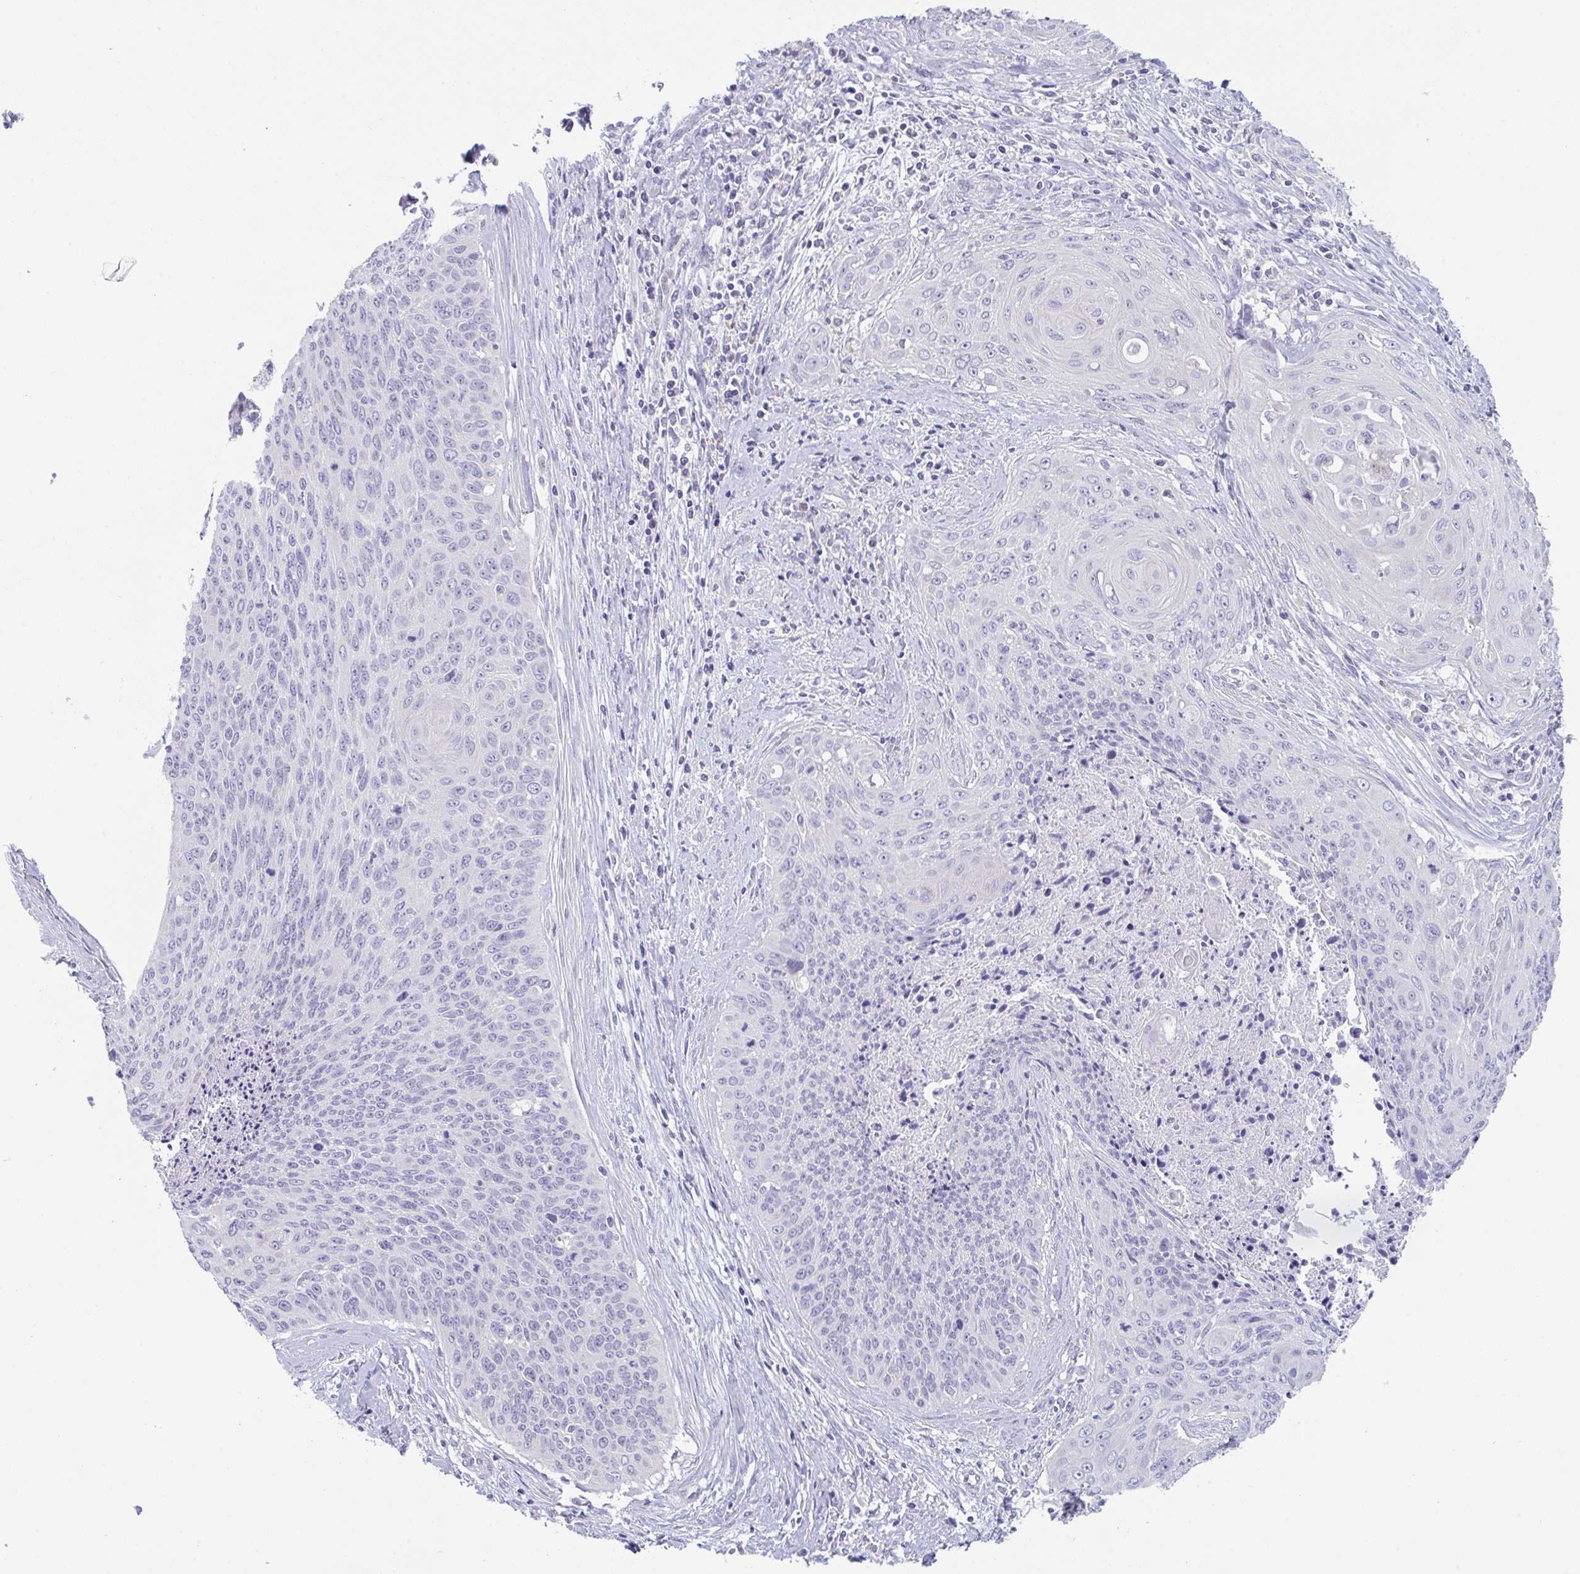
{"staining": {"intensity": "negative", "quantity": "none", "location": "none"}, "tissue": "cervical cancer", "cell_type": "Tumor cells", "image_type": "cancer", "snomed": [{"axis": "morphology", "description": "Squamous cell carcinoma, NOS"}, {"axis": "topography", "description": "Cervix"}], "caption": "Photomicrograph shows no protein staining in tumor cells of cervical cancer tissue.", "gene": "PTPRD", "patient": {"sex": "female", "age": 55}}